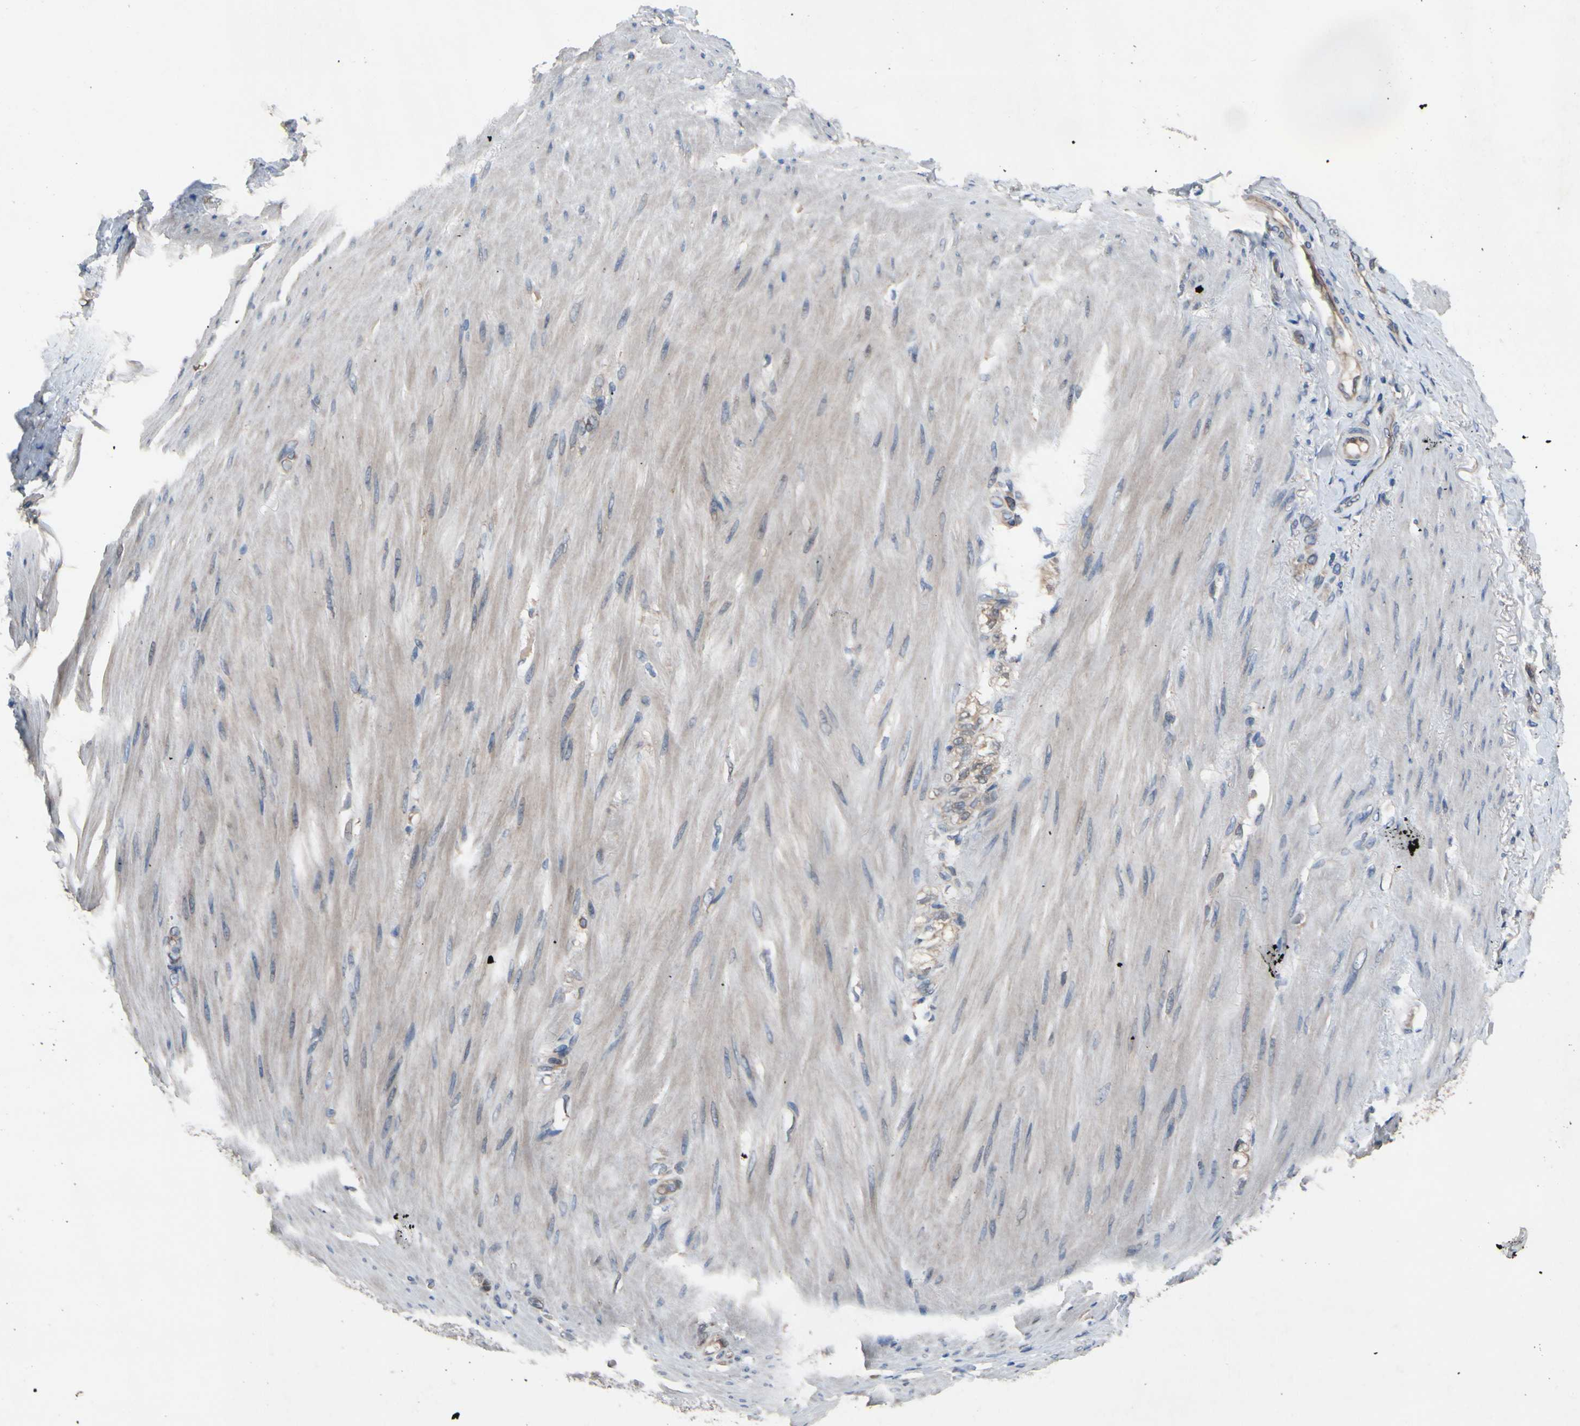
{"staining": {"intensity": "weak", "quantity": ">75%", "location": "cytoplasmic/membranous"}, "tissue": "stomach cancer", "cell_type": "Tumor cells", "image_type": "cancer", "snomed": [{"axis": "morphology", "description": "Adenocarcinoma, NOS"}, {"axis": "topography", "description": "Stomach"}], "caption": "The image exhibits immunohistochemical staining of stomach cancer. There is weak cytoplasmic/membranous expression is present in approximately >75% of tumor cells. Using DAB (3,3'-diaminobenzidine) (brown) and hematoxylin (blue) stains, captured at high magnification using brightfield microscopy.", "gene": "PRXL2A", "patient": {"sex": "male", "age": 82}}